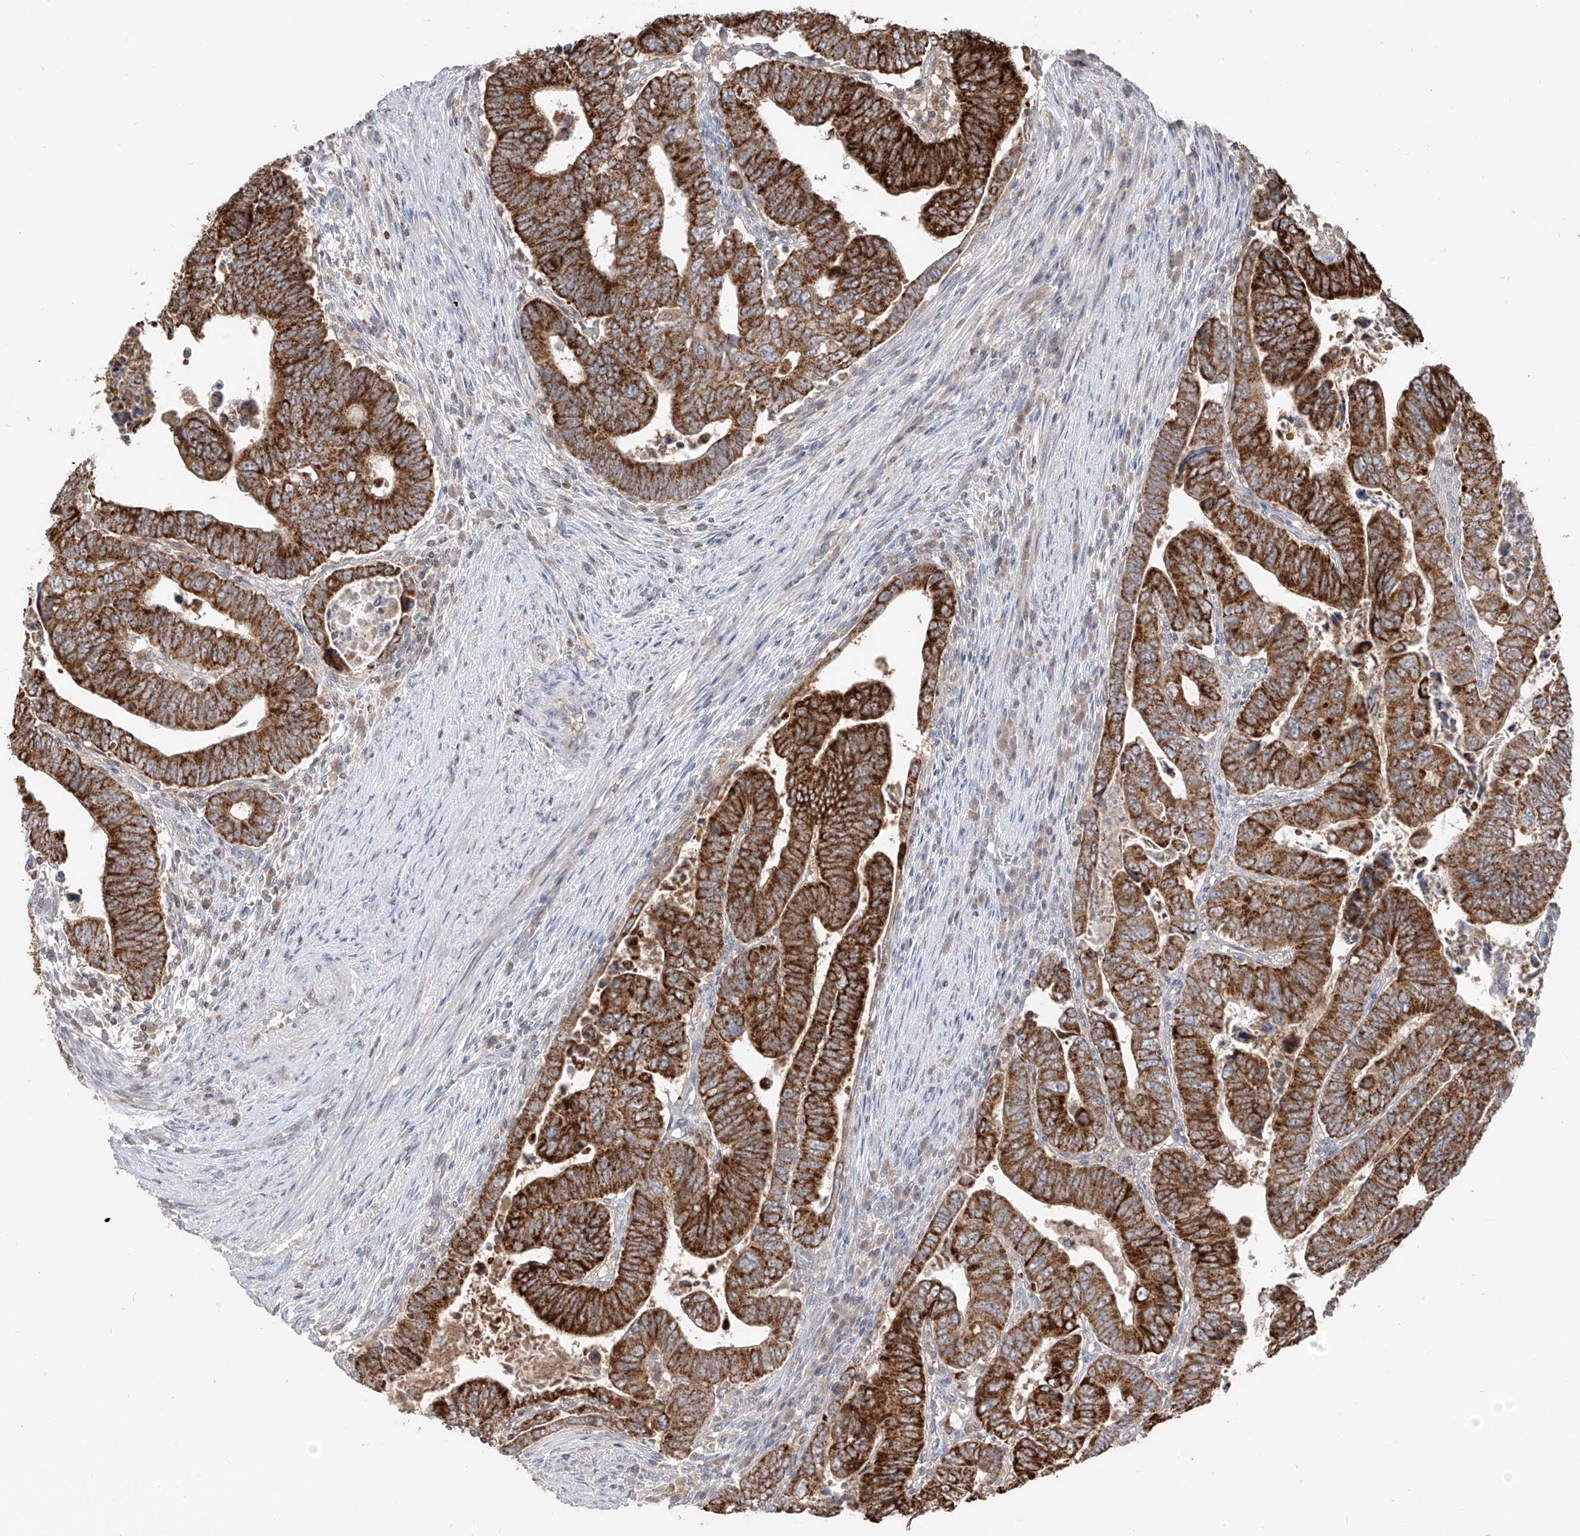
{"staining": {"intensity": "strong", "quantity": ">75%", "location": "cytoplasmic/membranous"}, "tissue": "colorectal cancer", "cell_type": "Tumor cells", "image_type": "cancer", "snomed": [{"axis": "morphology", "description": "Normal tissue, NOS"}, {"axis": "morphology", "description": "Adenocarcinoma, NOS"}, {"axis": "topography", "description": "Rectum"}], "caption": "Protein expression analysis of human colorectal cancer (adenocarcinoma) reveals strong cytoplasmic/membranous positivity in approximately >75% of tumor cells. (DAB IHC, brown staining for protein, blue staining for nuclei).", "gene": "ETHE1", "patient": {"sex": "female", "age": 65}}